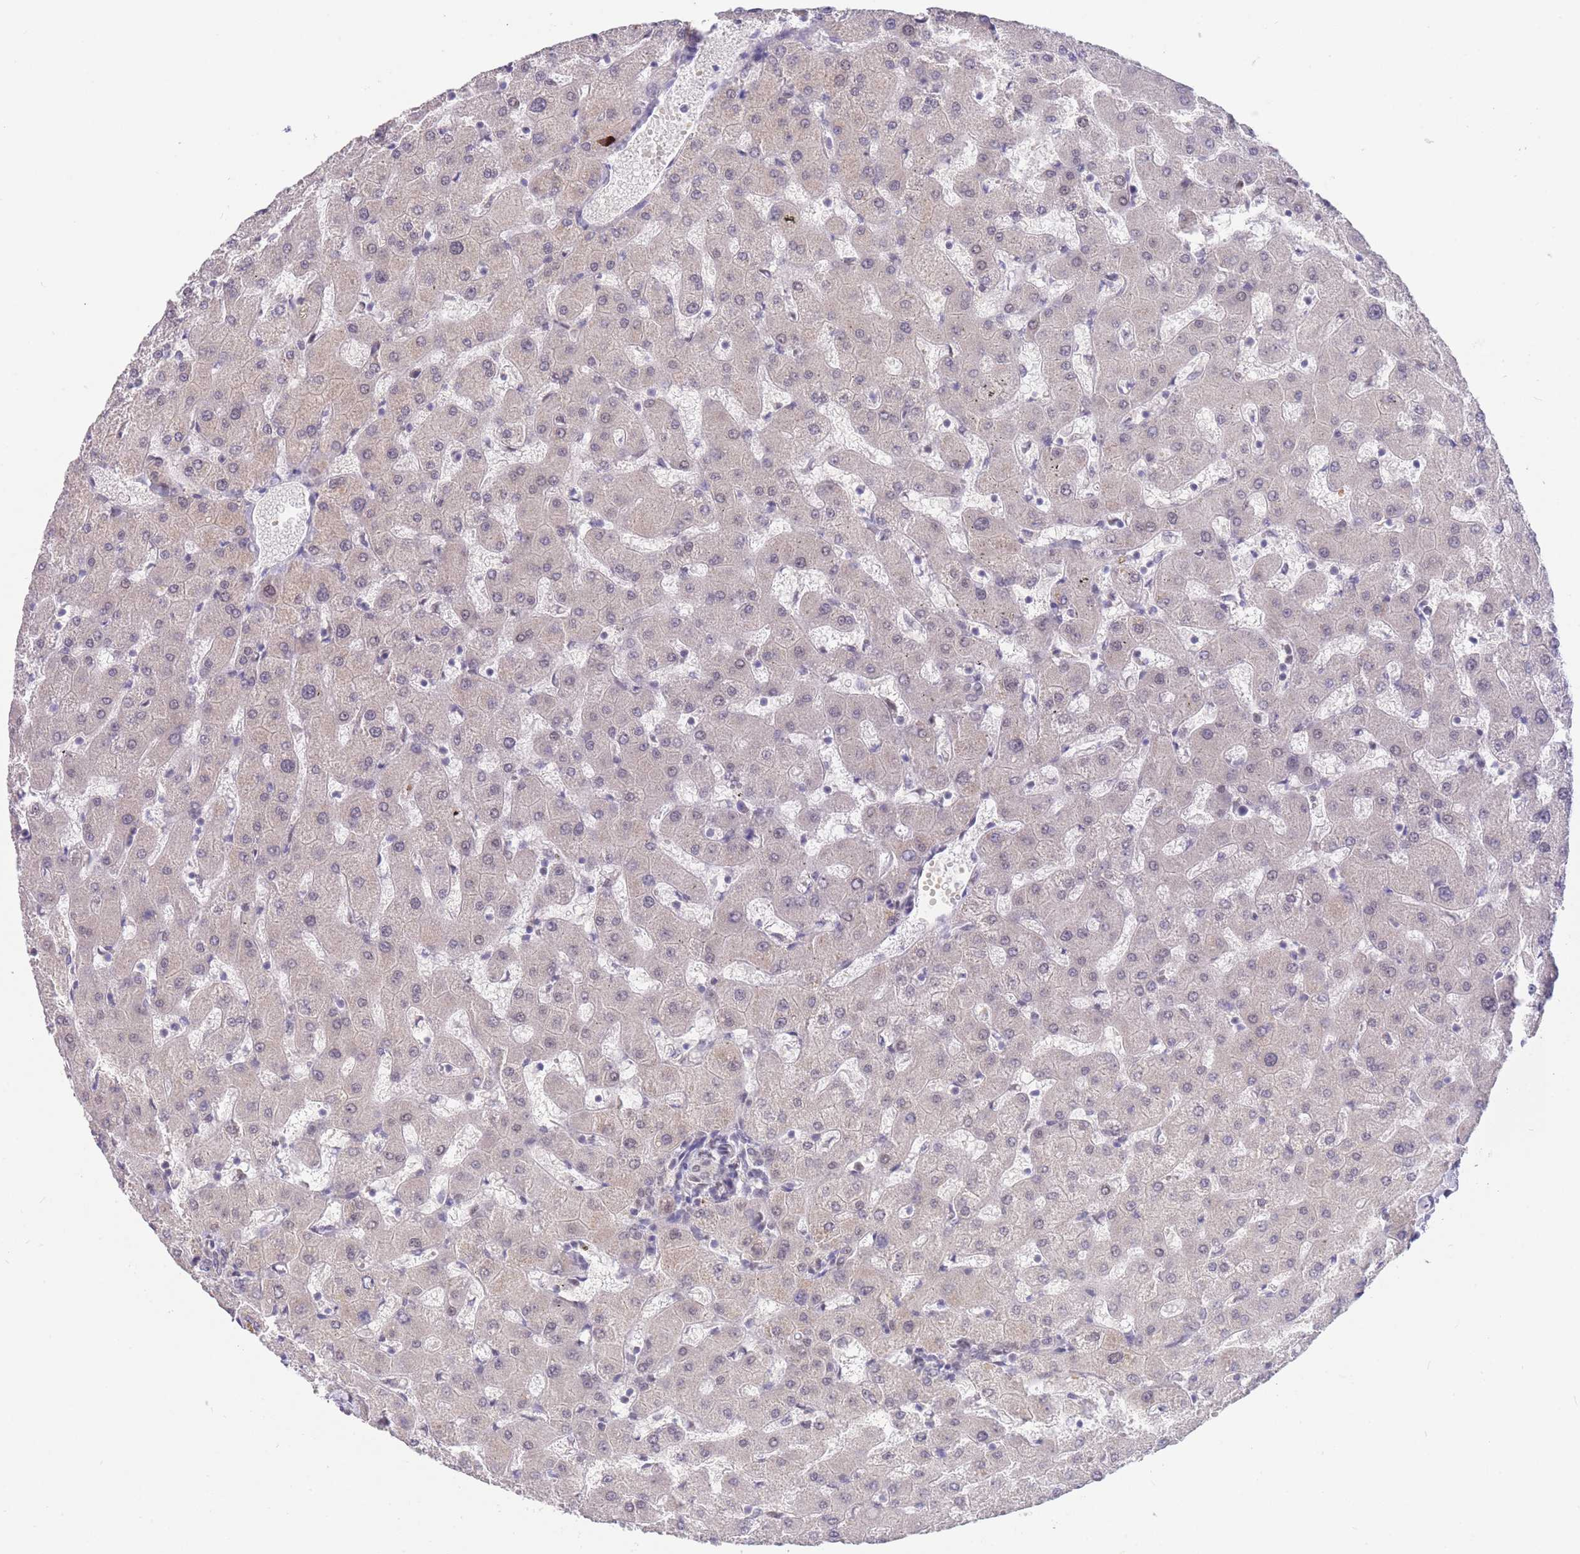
{"staining": {"intensity": "negative", "quantity": "none", "location": "none"}, "tissue": "liver", "cell_type": "Cholangiocytes", "image_type": "normal", "snomed": [{"axis": "morphology", "description": "Normal tissue, NOS"}, {"axis": "topography", "description": "Liver"}], "caption": "The photomicrograph displays no significant positivity in cholangiocytes of liver. (Immunohistochemistry (ihc), brightfield microscopy, high magnification).", "gene": "SMAD9", "patient": {"sex": "female", "age": 63}}